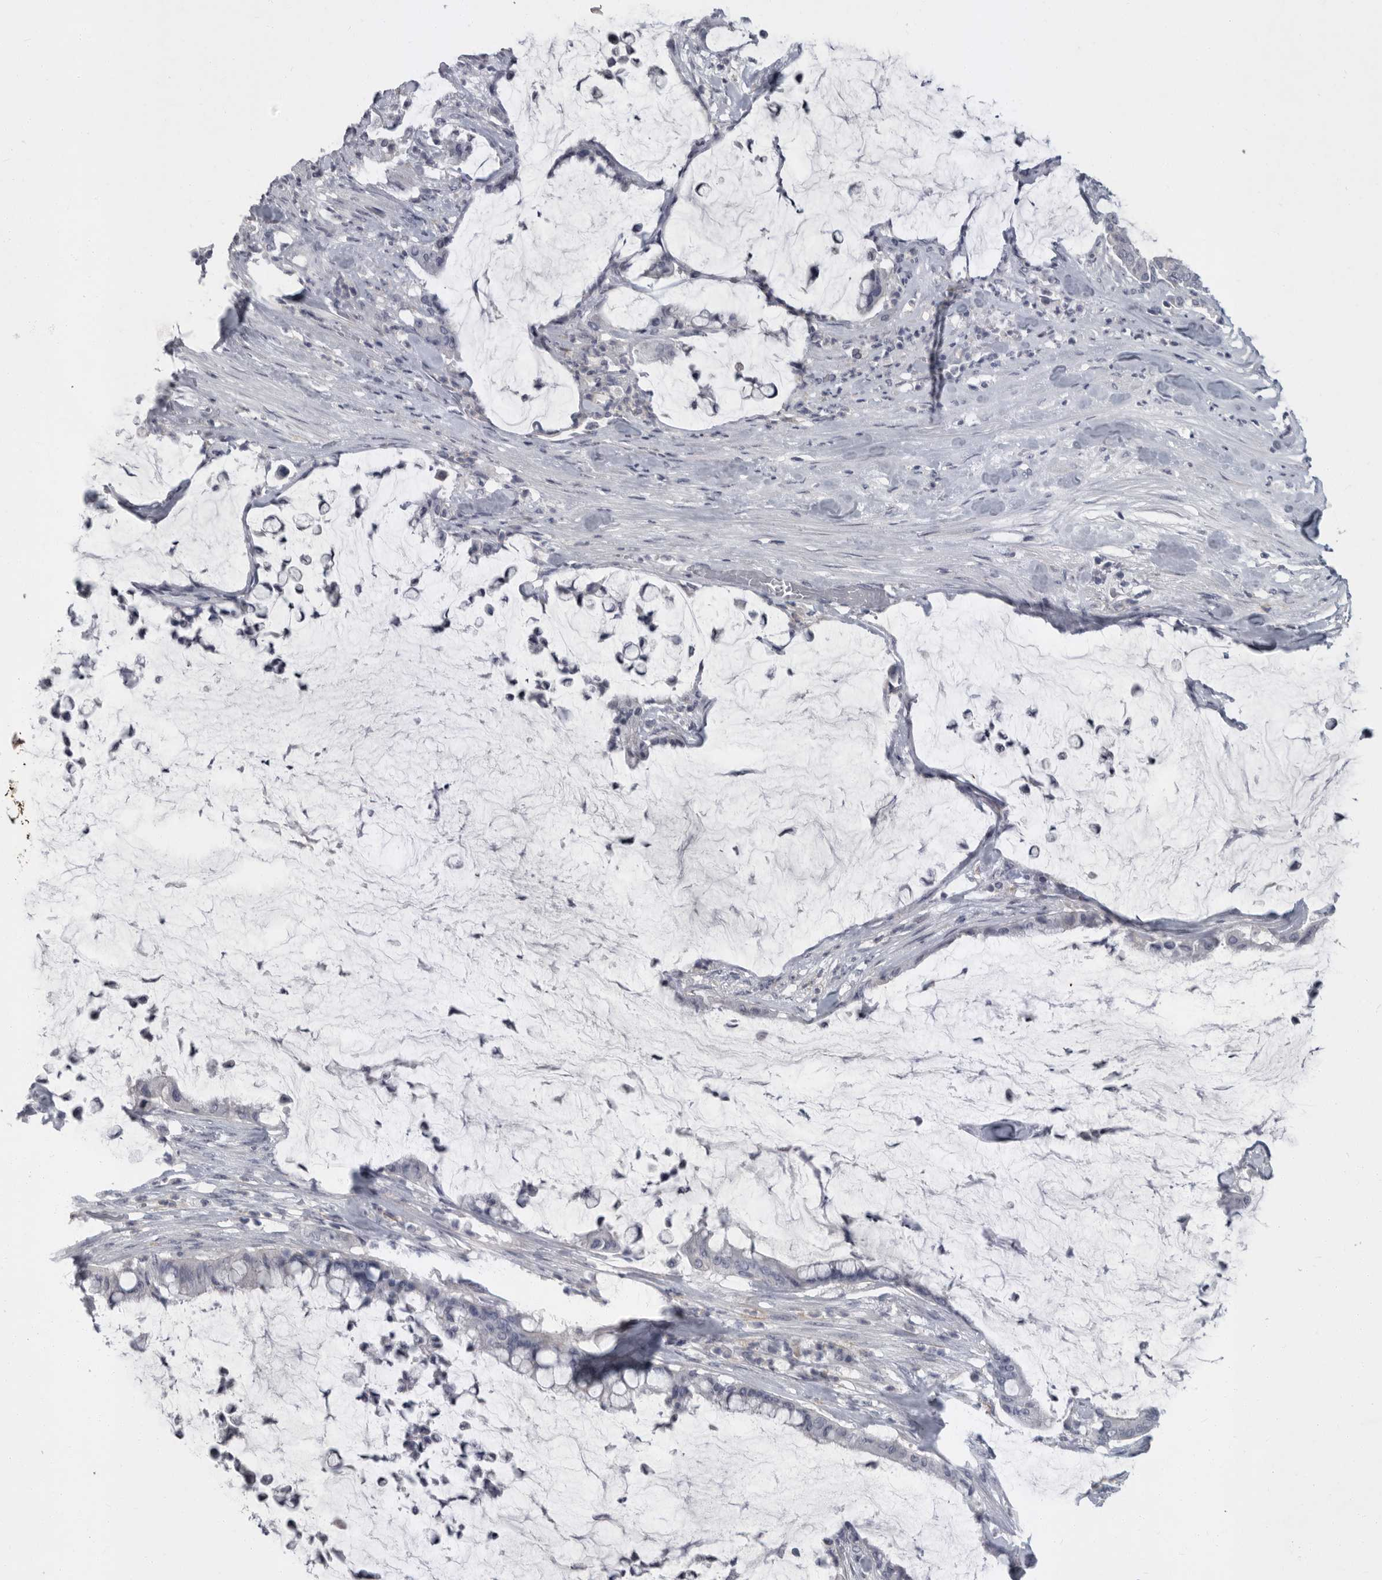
{"staining": {"intensity": "negative", "quantity": "none", "location": "none"}, "tissue": "pancreatic cancer", "cell_type": "Tumor cells", "image_type": "cancer", "snomed": [{"axis": "morphology", "description": "Adenocarcinoma, NOS"}, {"axis": "topography", "description": "Pancreas"}], "caption": "This is an IHC photomicrograph of human pancreatic adenocarcinoma. There is no expression in tumor cells.", "gene": "SLC25A39", "patient": {"sex": "male", "age": 41}}